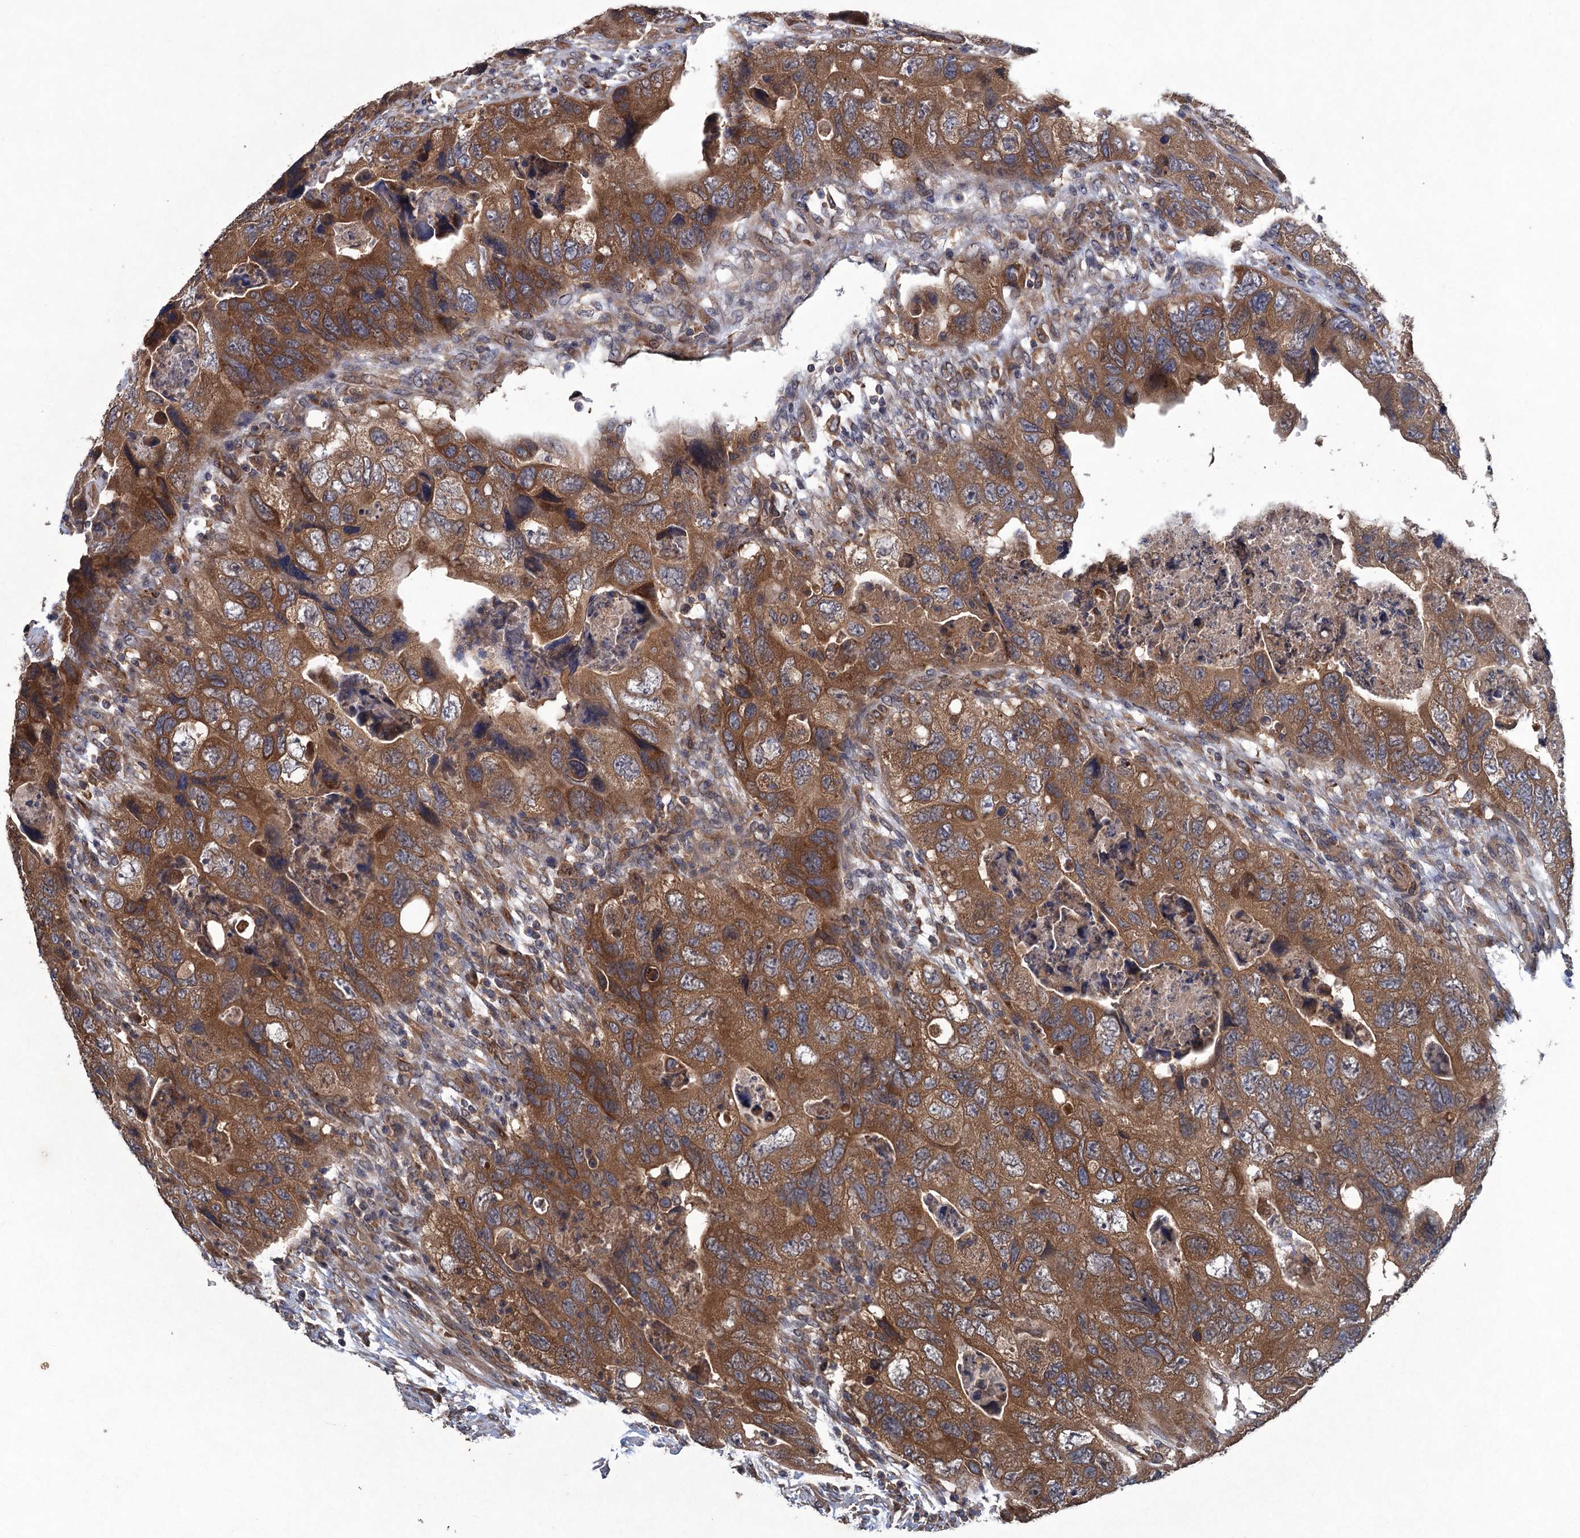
{"staining": {"intensity": "moderate", "quantity": ">75%", "location": "cytoplasmic/membranous"}, "tissue": "colorectal cancer", "cell_type": "Tumor cells", "image_type": "cancer", "snomed": [{"axis": "morphology", "description": "Adenocarcinoma, NOS"}, {"axis": "topography", "description": "Rectum"}], "caption": "Protein expression analysis of adenocarcinoma (colorectal) demonstrates moderate cytoplasmic/membranous positivity in approximately >75% of tumor cells.", "gene": "CNTN5", "patient": {"sex": "male", "age": 63}}